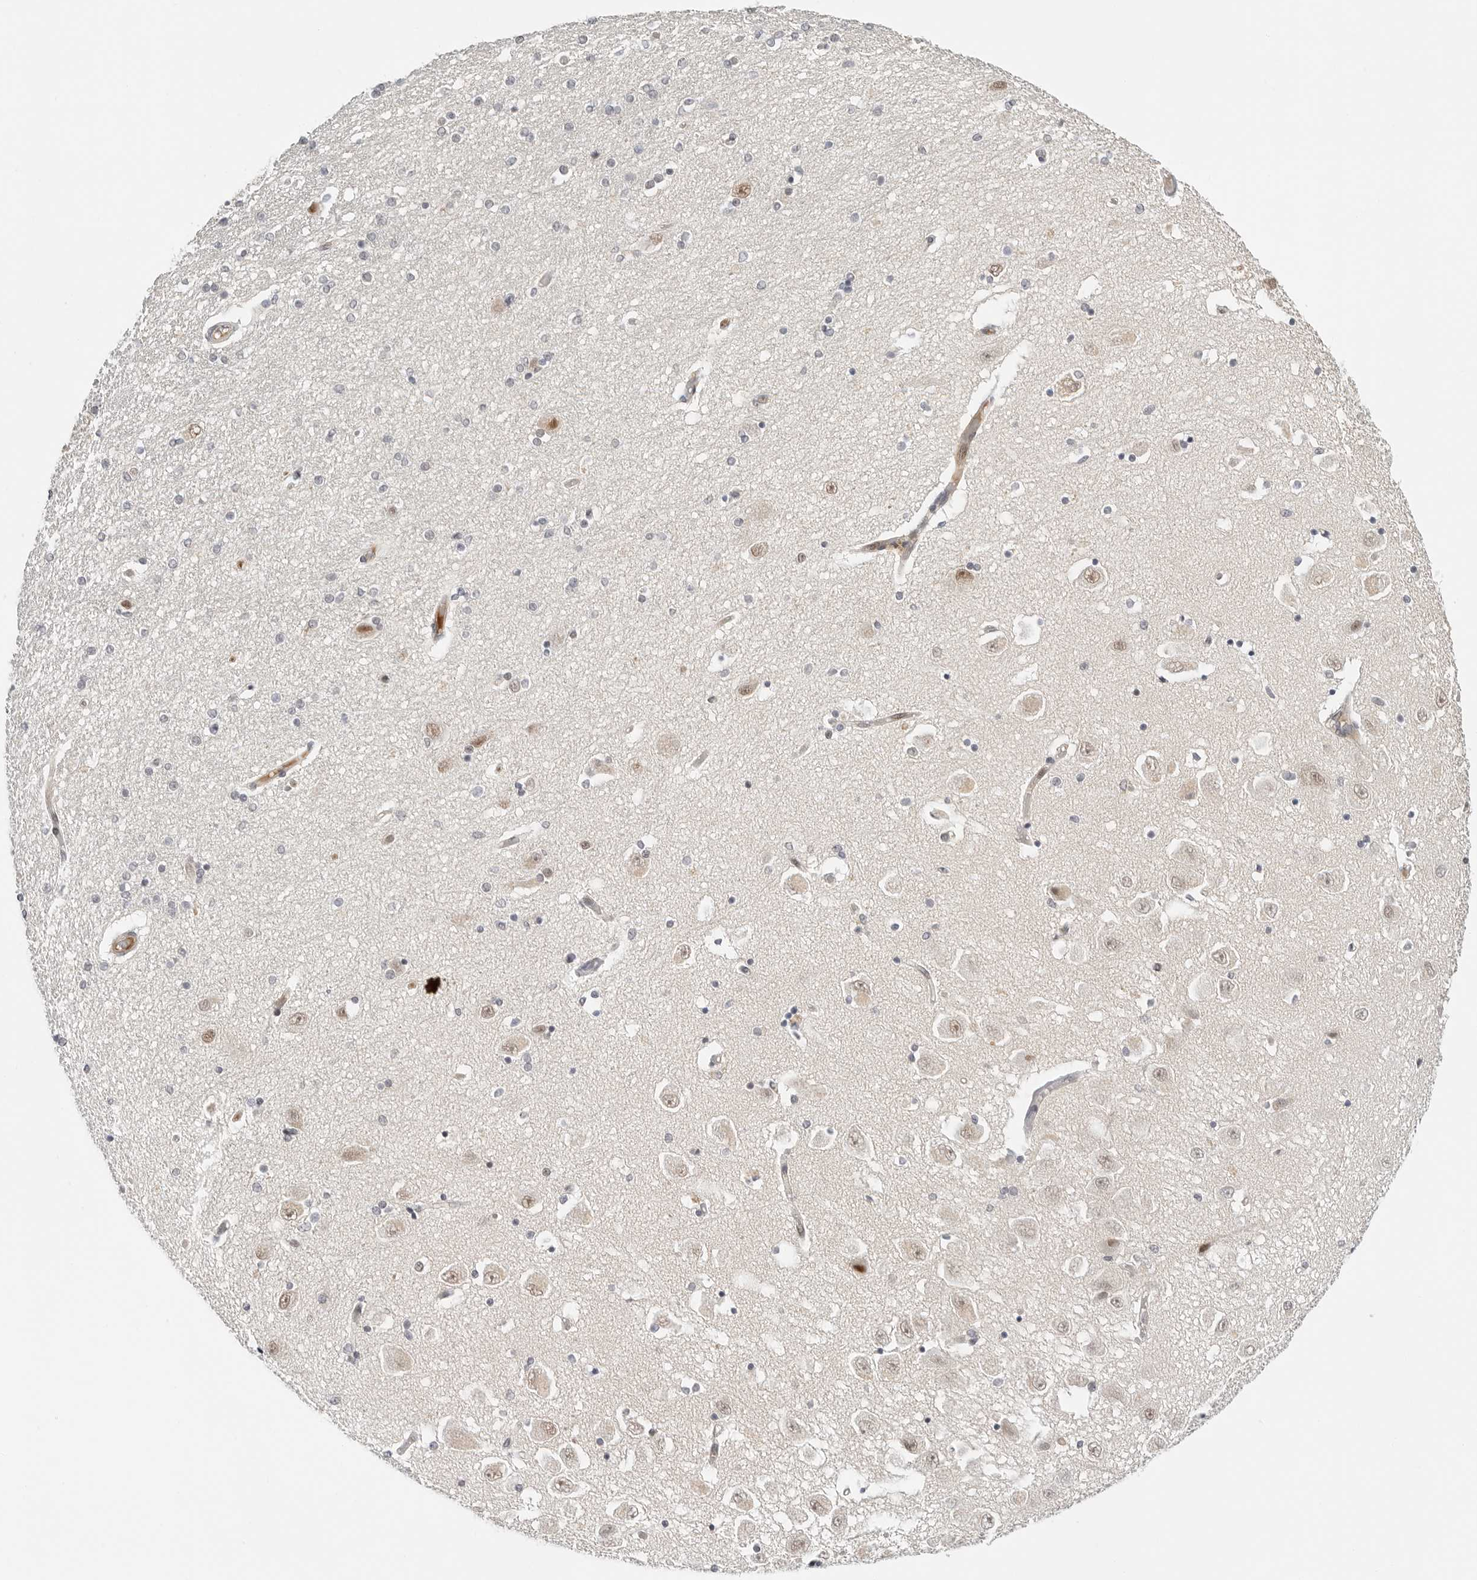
{"staining": {"intensity": "negative", "quantity": "none", "location": "none"}, "tissue": "hippocampus", "cell_type": "Glial cells", "image_type": "normal", "snomed": [{"axis": "morphology", "description": "Normal tissue, NOS"}, {"axis": "topography", "description": "Hippocampus"}], "caption": "A histopathology image of human hippocampus is negative for staining in glial cells. (DAB immunohistochemistry, high magnification).", "gene": "TSEN2", "patient": {"sex": "female", "age": 54}}